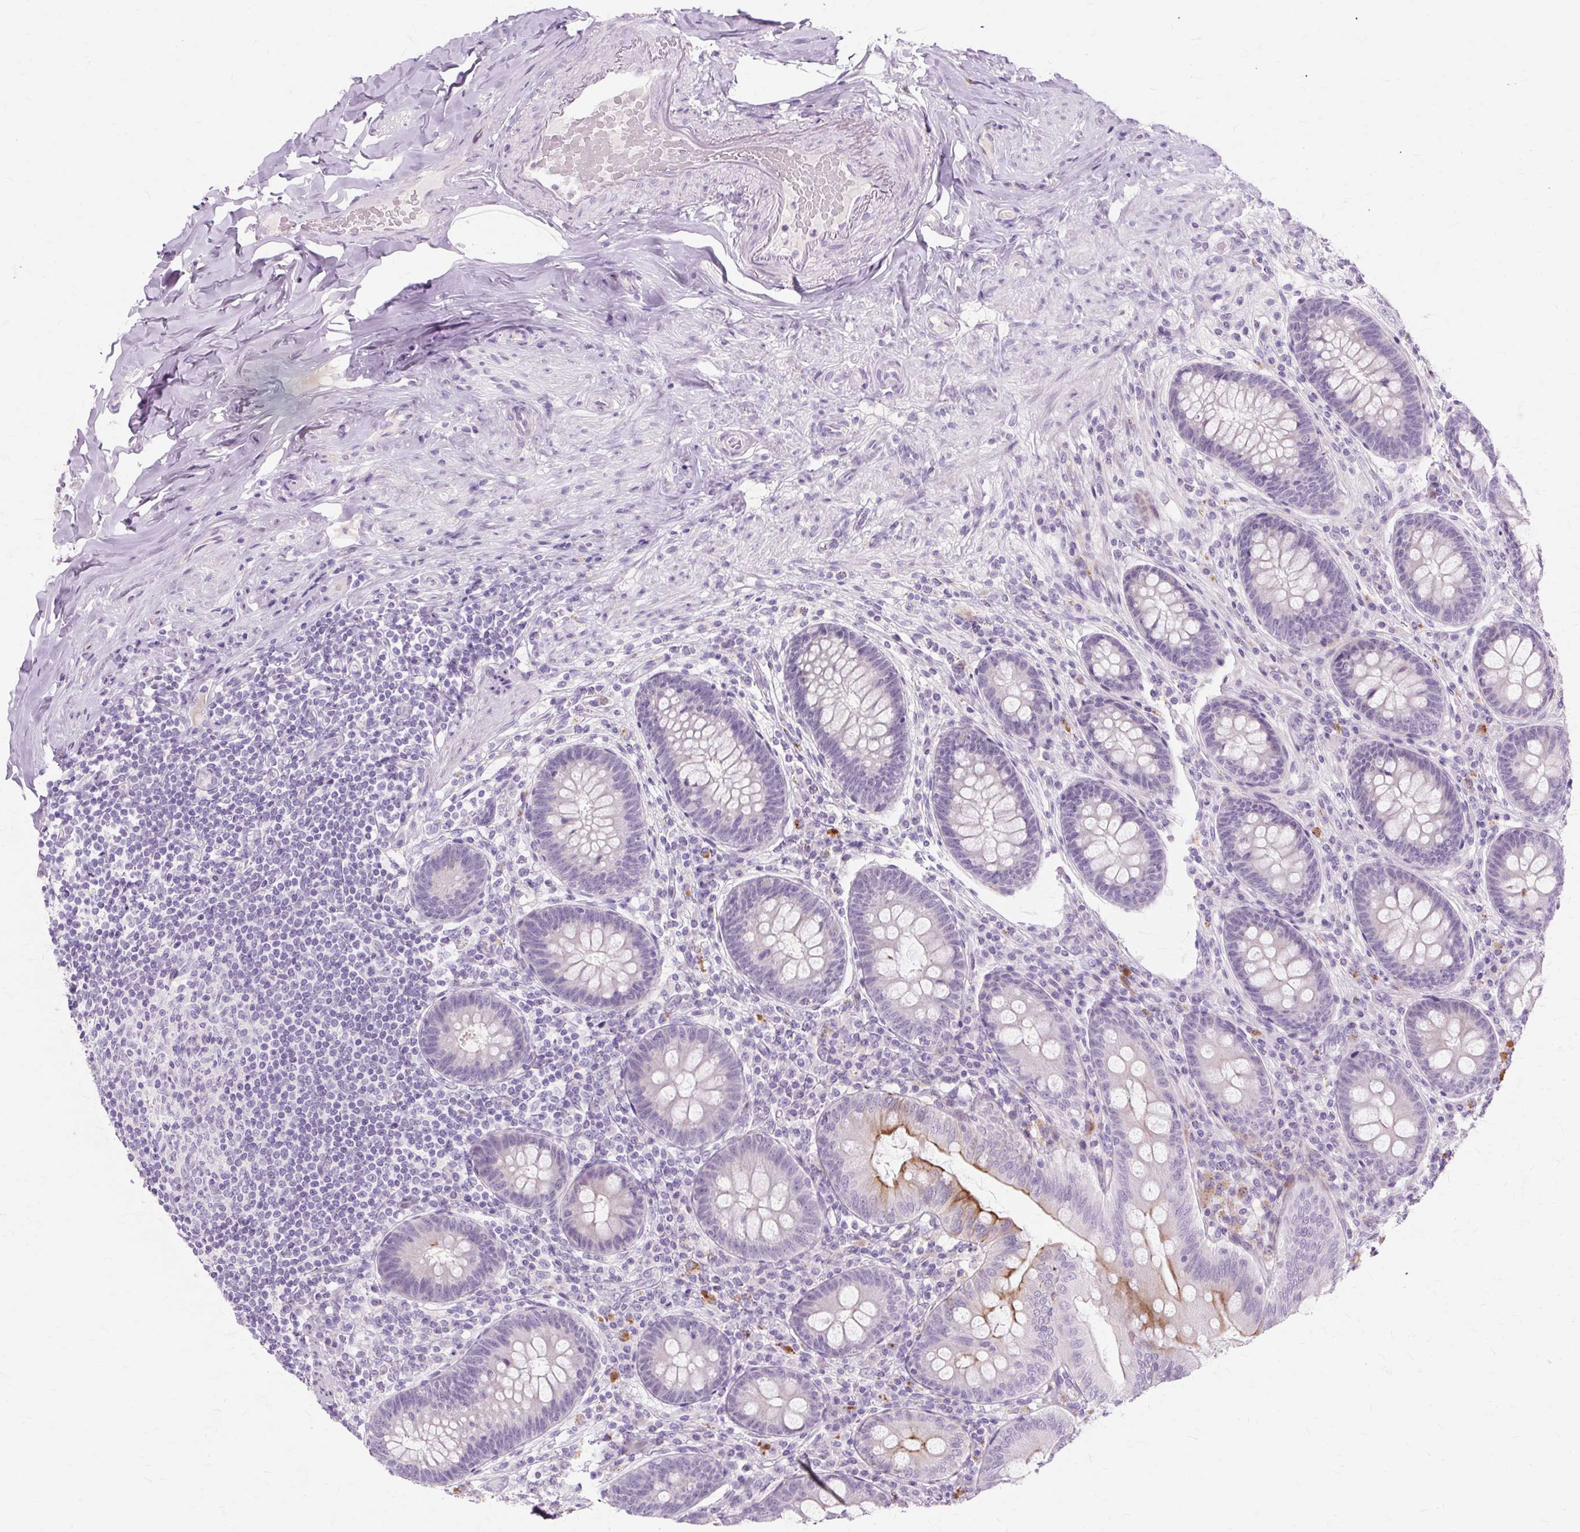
{"staining": {"intensity": "moderate", "quantity": "<25%", "location": "cytoplasmic/membranous"}, "tissue": "appendix", "cell_type": "Glandular cells", "image_type": "normal", "snomed": [{"axis": "morphology", "description": "Normal tissue, NOS"}, {"axis": "topography", "description": "Appendix"}], "caption": "Immunohistochemical staining of unremarkable appendix shows moderate cytoplasmic/membranous protein positivity in approximately <25% of glandular cells. (brown staining indicates protein expression, while blue staining denotes nuclei).", "gene": "IRX2", "patient": {"sex": "male", "age": 71}}